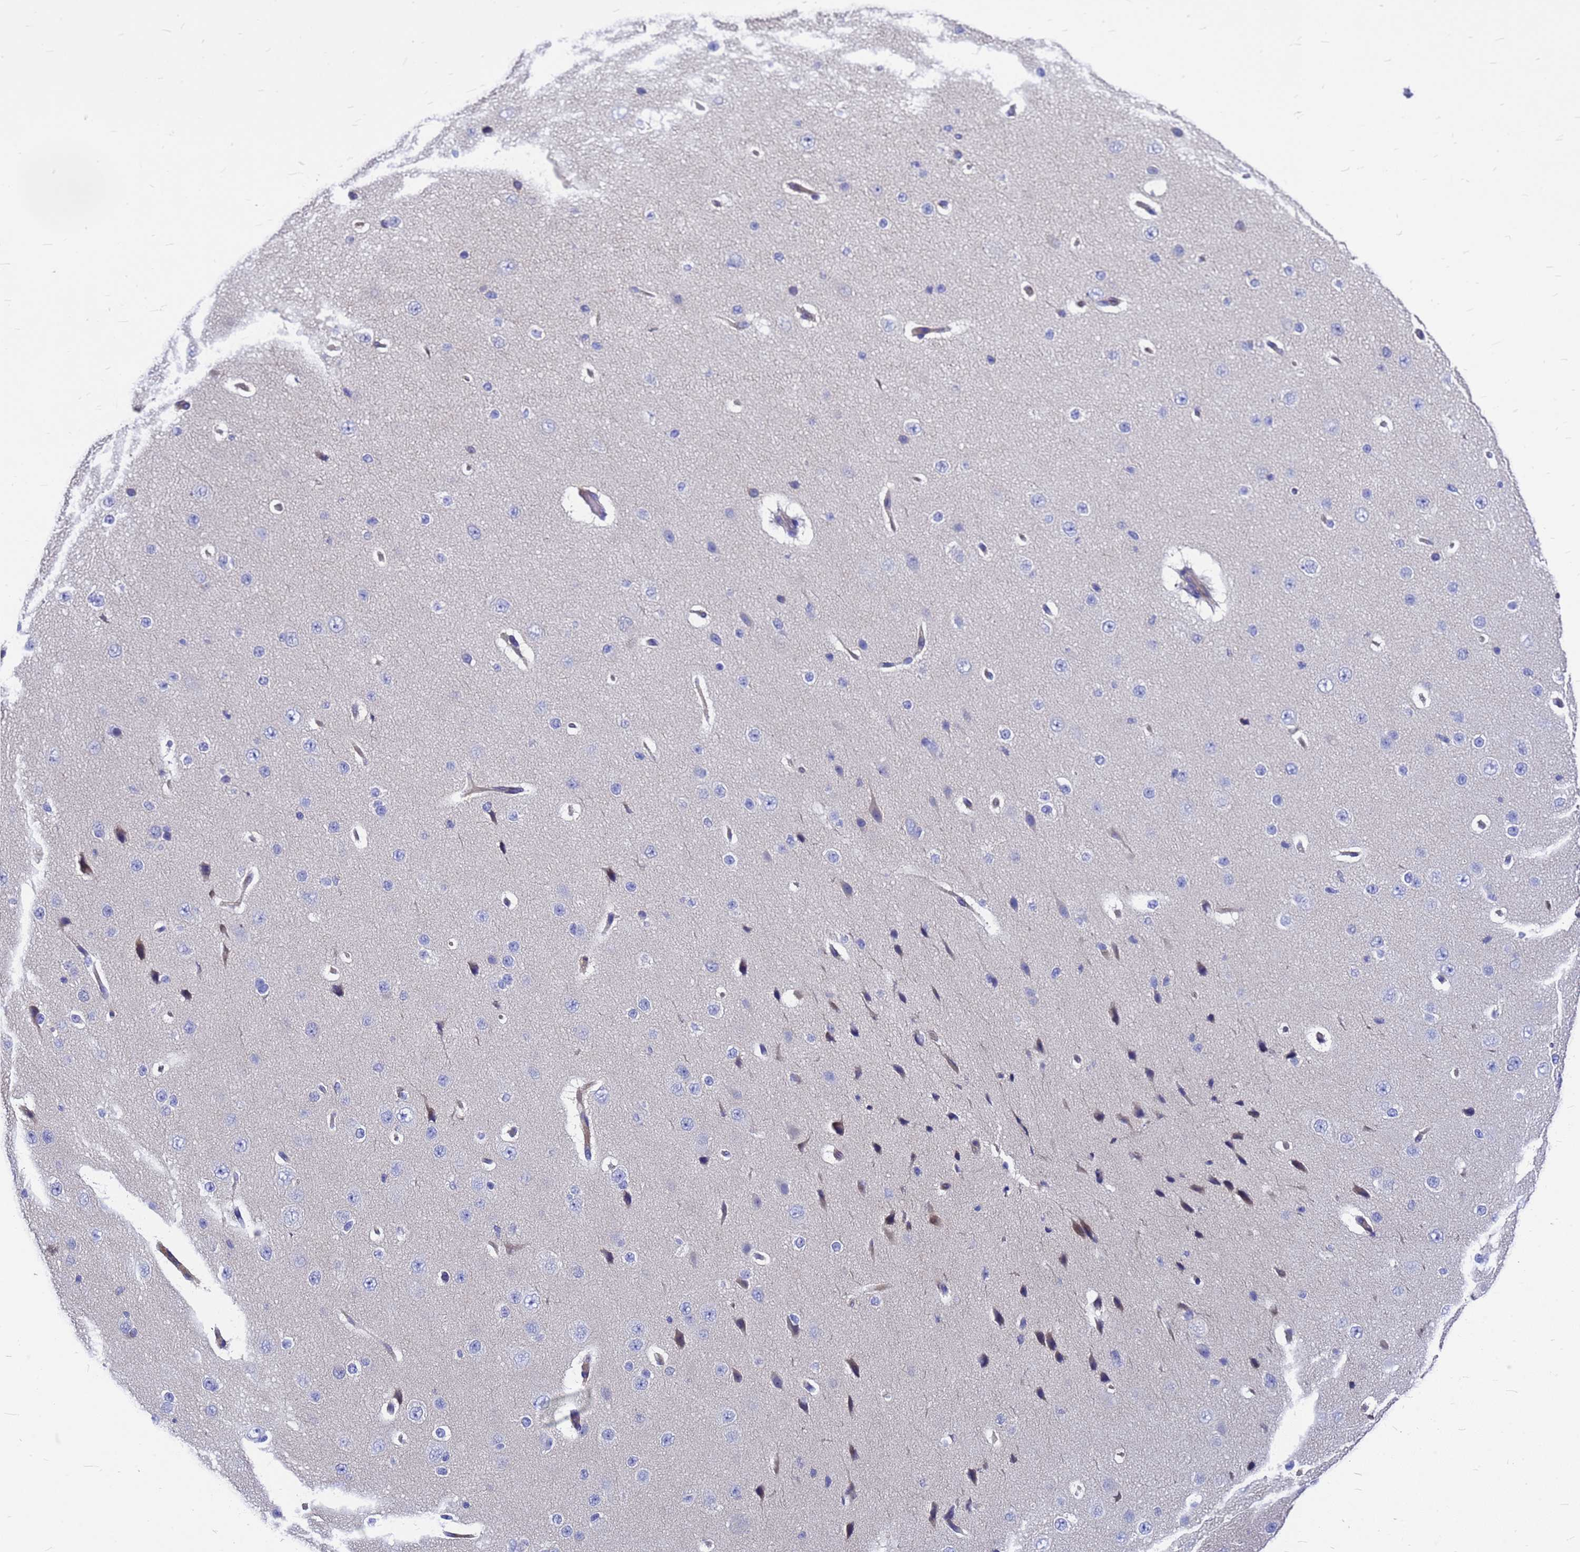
{"staining": {"intensity": "negative", "quantity": "none", "location": "none"}, "tissue": "cerebral cortex", "cell_type": "Endothelial cells", "image_type": "normal", "snomed": [{"axis": "morphology", "description": "Normal tissue, NOS"}, {"axis": "morphology", "description": "Developmental malformation"}, {"axis": "topography", "description": "Cerebral cortex"}], "caption": "IHC histopathology image of benign cerebral cortex stained for a protein (brown), which demonstrates no expression in endothelial cells.", "gene": "FBXW5", "patient": {"sex": "female", "age": 30}}